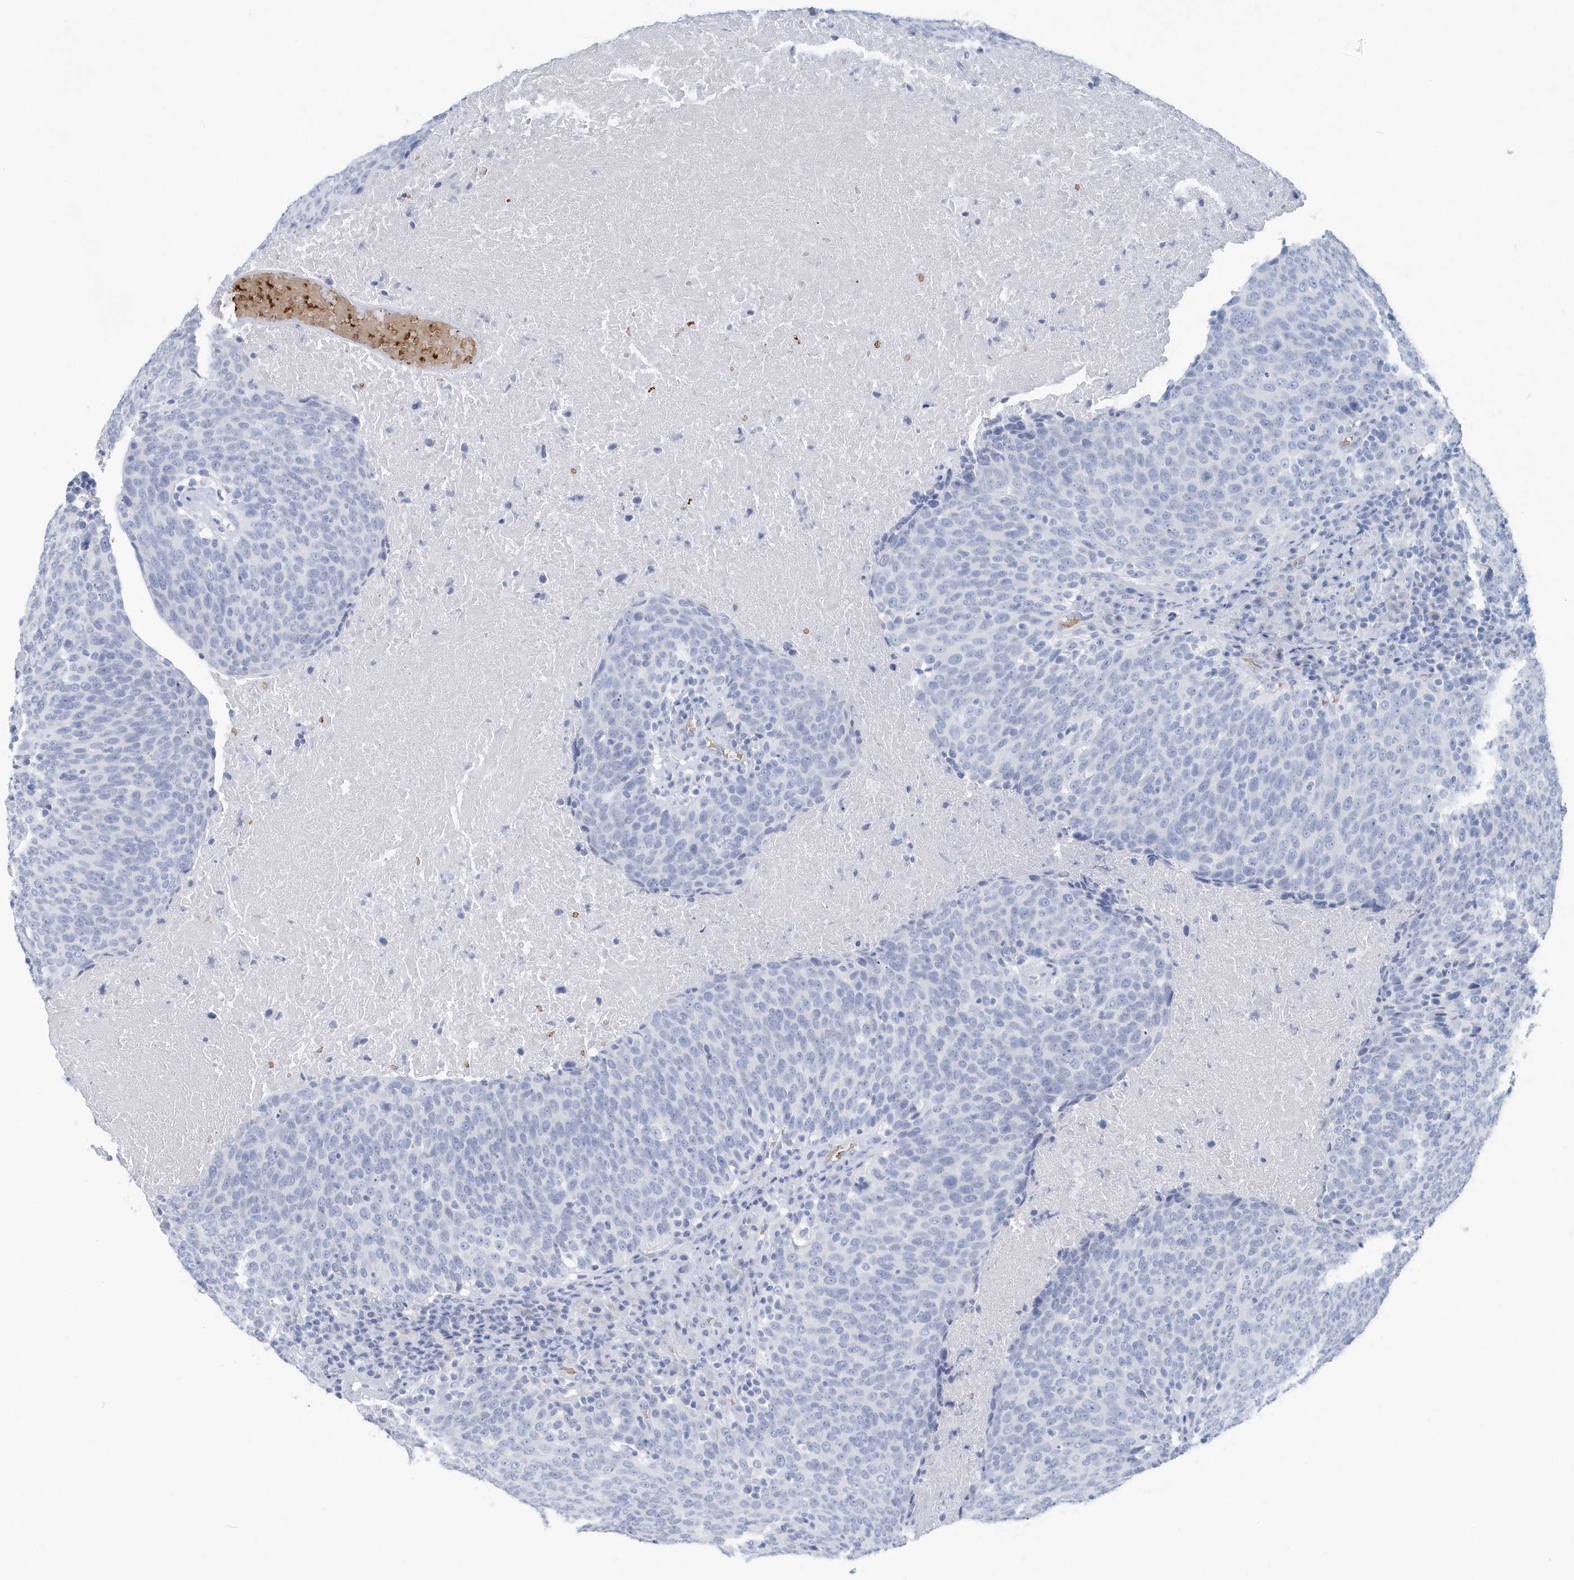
{"staining": {"intensity": "negative", "quantity": "none", "location": "none"}, "tissue": "head and neck cancer", "cell_type": "Tumor cells", "image_type": "cancer", "snomed": [{"axis": "morphology", "description": "Squamous cell carcinoma, NOS"}, {"axis": "morphology", "description": "Squamous cell carcinoma, metastatic, NOS"}, {"axis": "topography", "description": "Lymph node"}, {"axis": "topography", "description": "Head-Neck"}], "caption": "Tumor cells show no significant expression in head and neck cancer (metastatic squamous cell carcinoma).", "gene": "HBA2", "patient": {"sex": "male", "age": 62}}